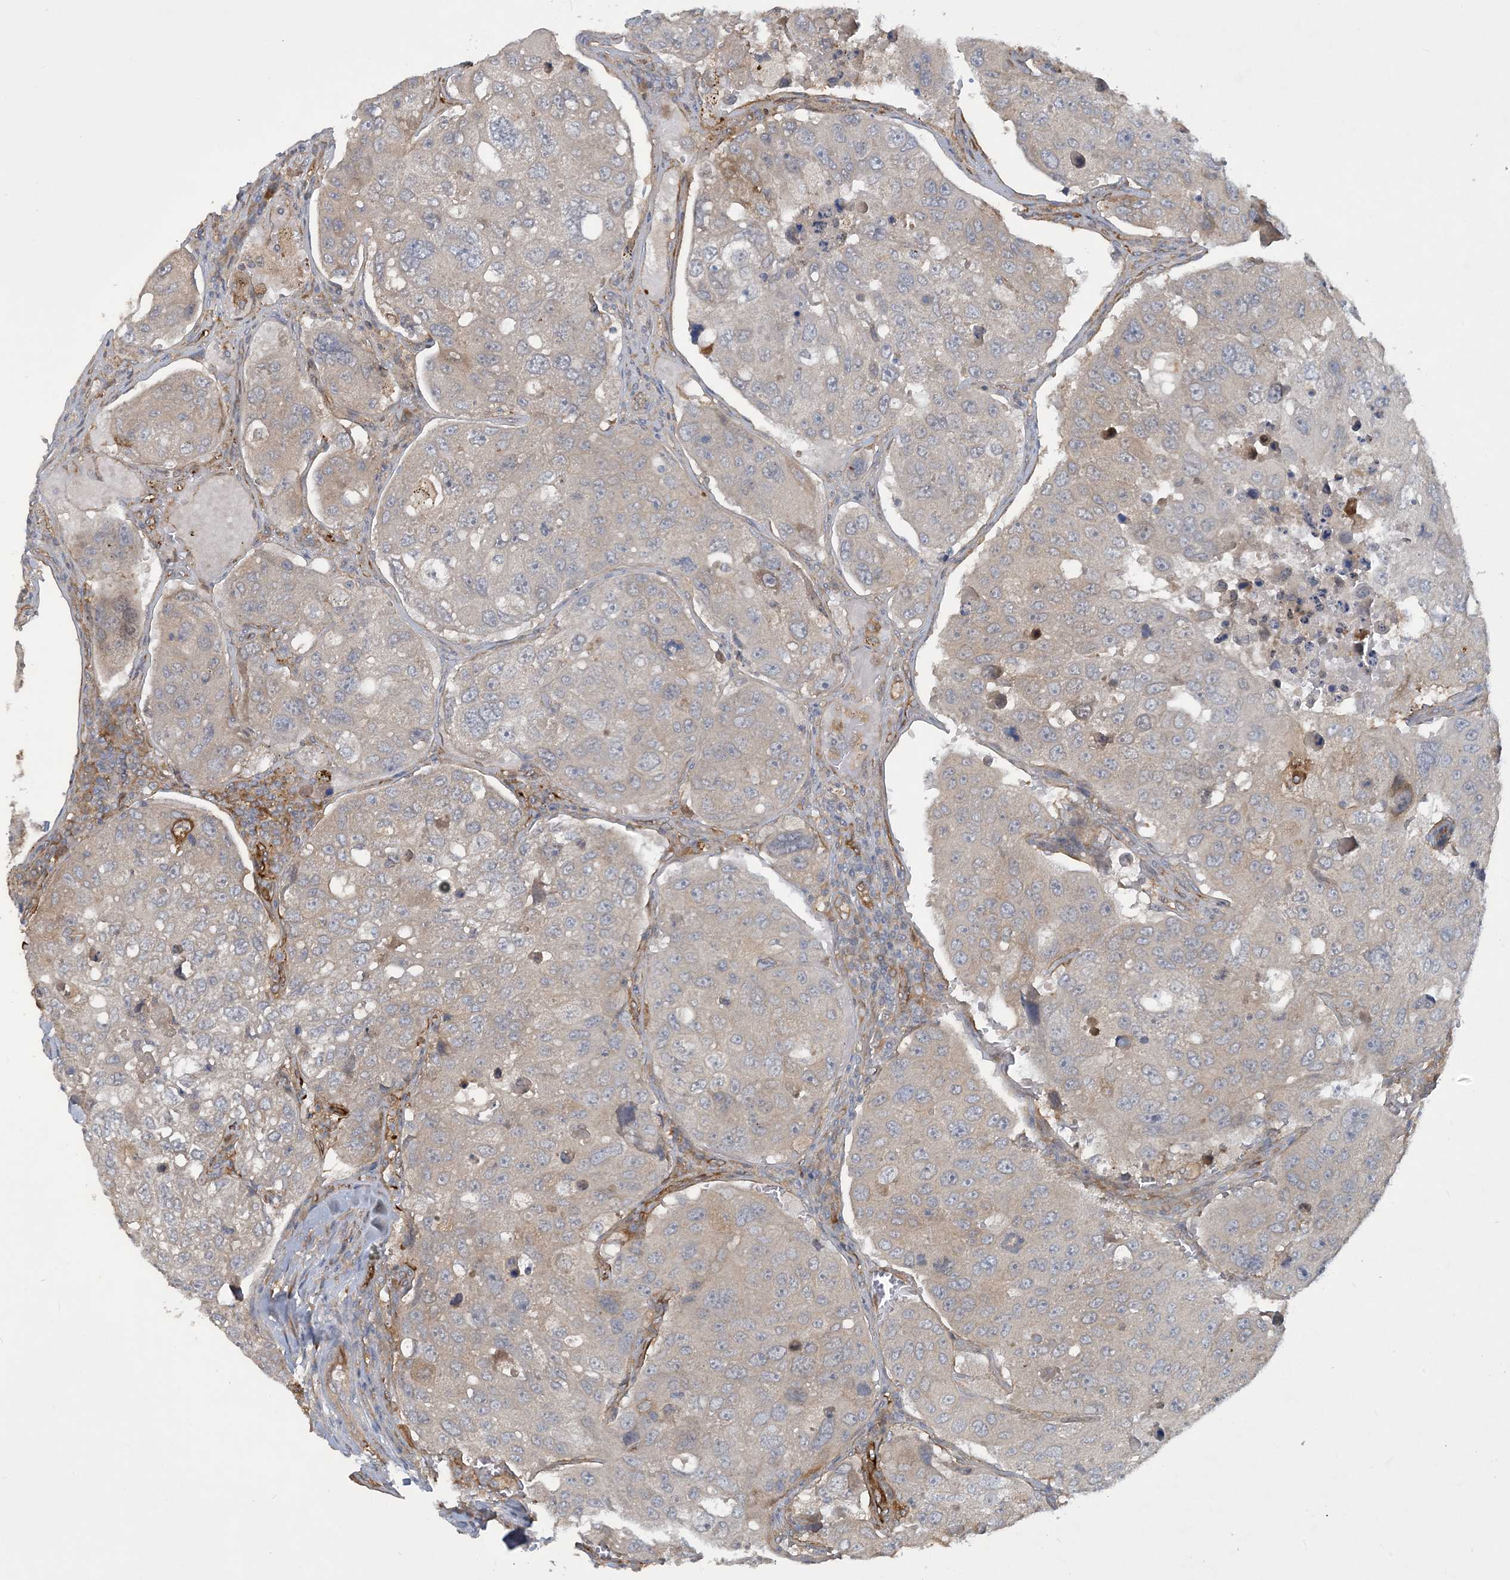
{"staining": {"intensity": "weak", "quantity": "<25%", "location": "cytoplasmic/membranous"}, "tissue": "urothelial cancer", "cell_type": "Tumor cells", "image_type": "cancer", "snomed": [{"axis": "morphology", "description": "Urothelial carcinoma, High grade"}, {"axis": "topography", "description": "Lymph node"}, {"axis": "topography", "description": "Urinary bladder"}], "caption": "This is an immunohistochemistry photomicrograph of high-grade urothelial carcinoma. There is no staining in tumor cells.", "gene": "CDS1", "patient": {"sex": "male", "age": 51}}